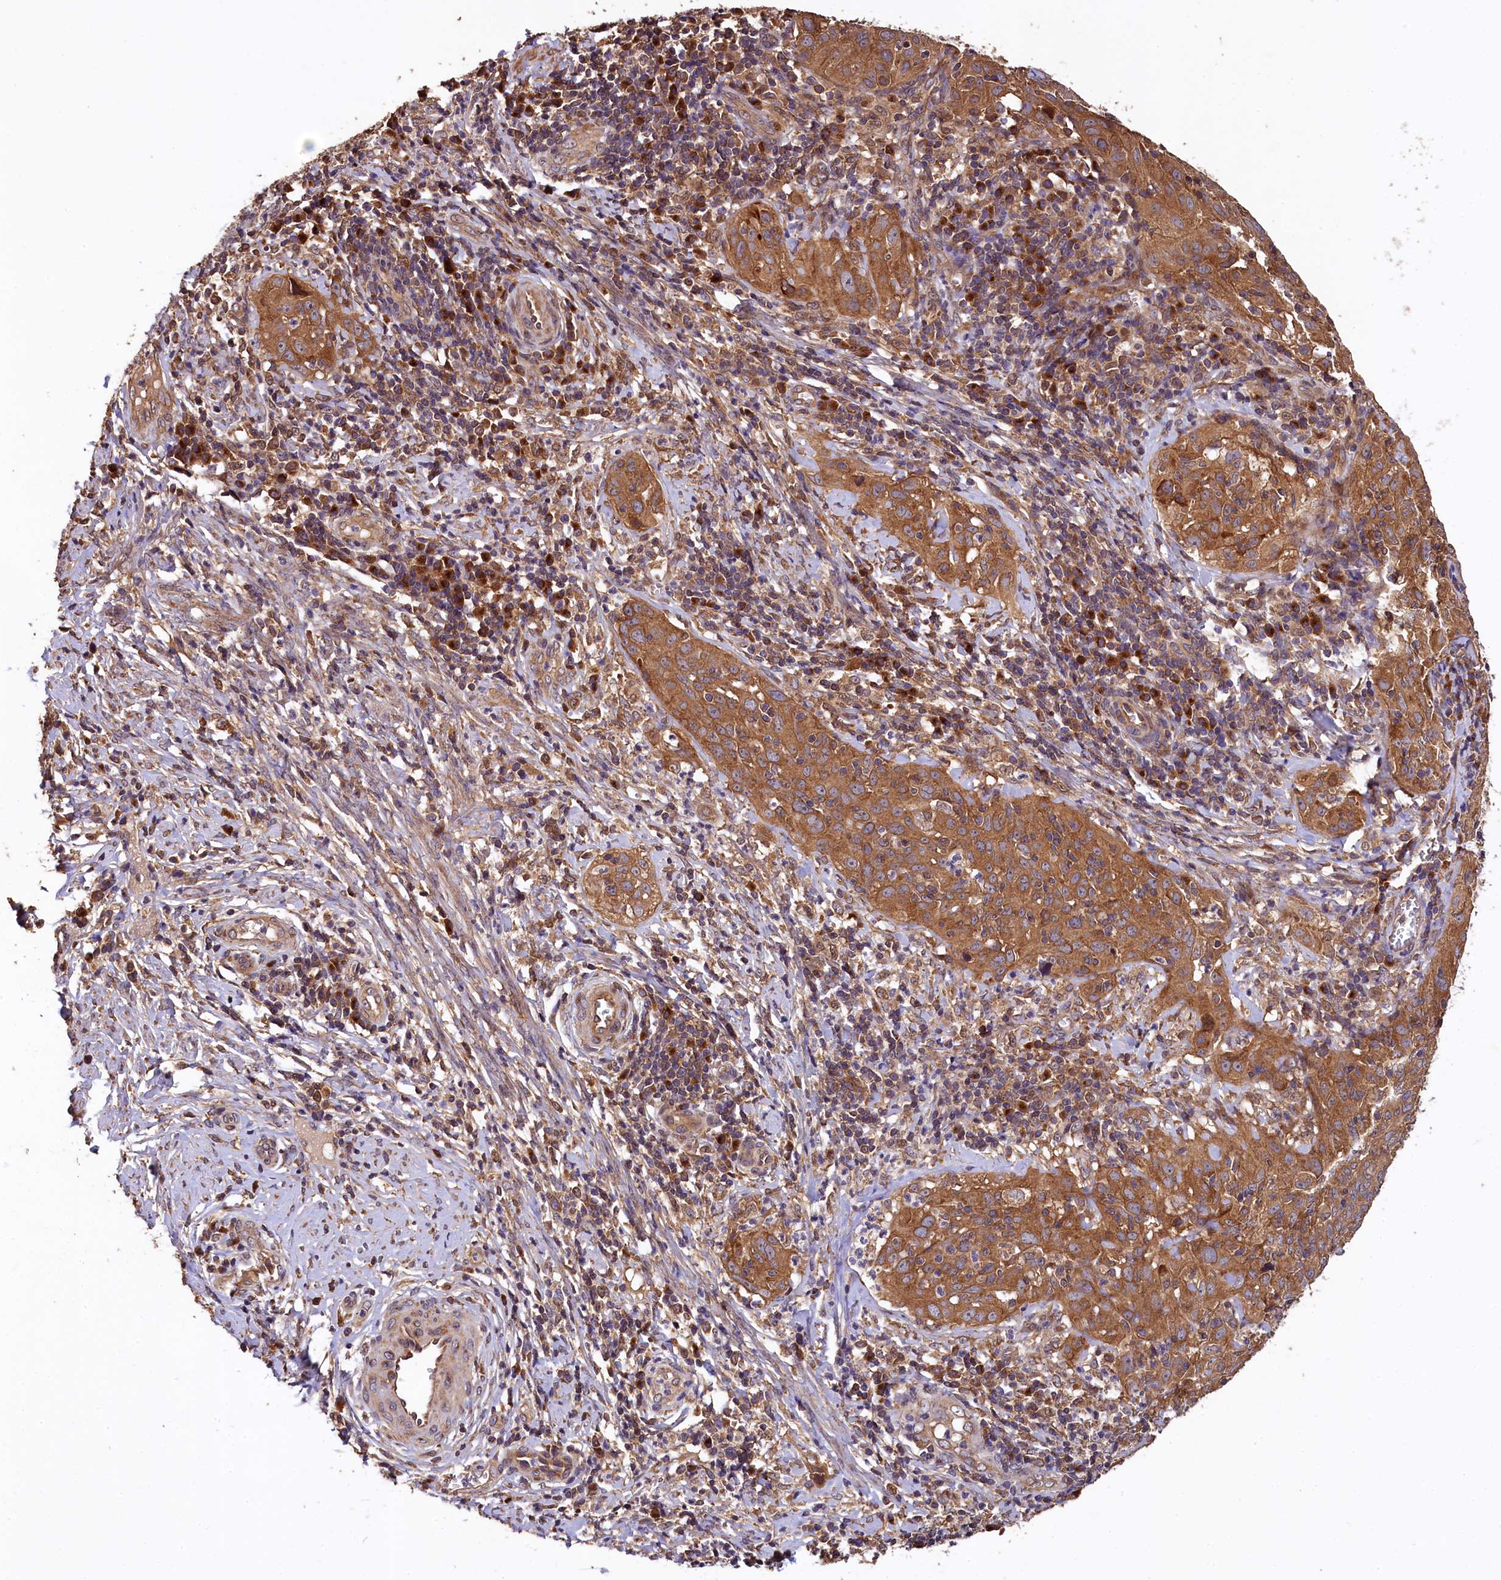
{"staining": {"intensity": "moderate", "quantity": ">75%", "location": "cytoplasmic/membranous"}, "tissue": "cervical cancer", "cell_type": "Tumor cells", "image_type": "cancer", "snomed": [{"axis": "morphology", "description": "Normal tissue, NOS"}, {"axis": "morphology", "description": "Squamous cell carcinoma, NOS"}, {"axis": "topography", "description": "Cervix"}], "caption": "Cervical cancer (squamous cell carcinoma) stained for a protein demonstrates moderate cytoplasmic/membranous positivity in tumor cells.", "gene": "KLC2", "patient": {"sex": "female", "age": 31}}